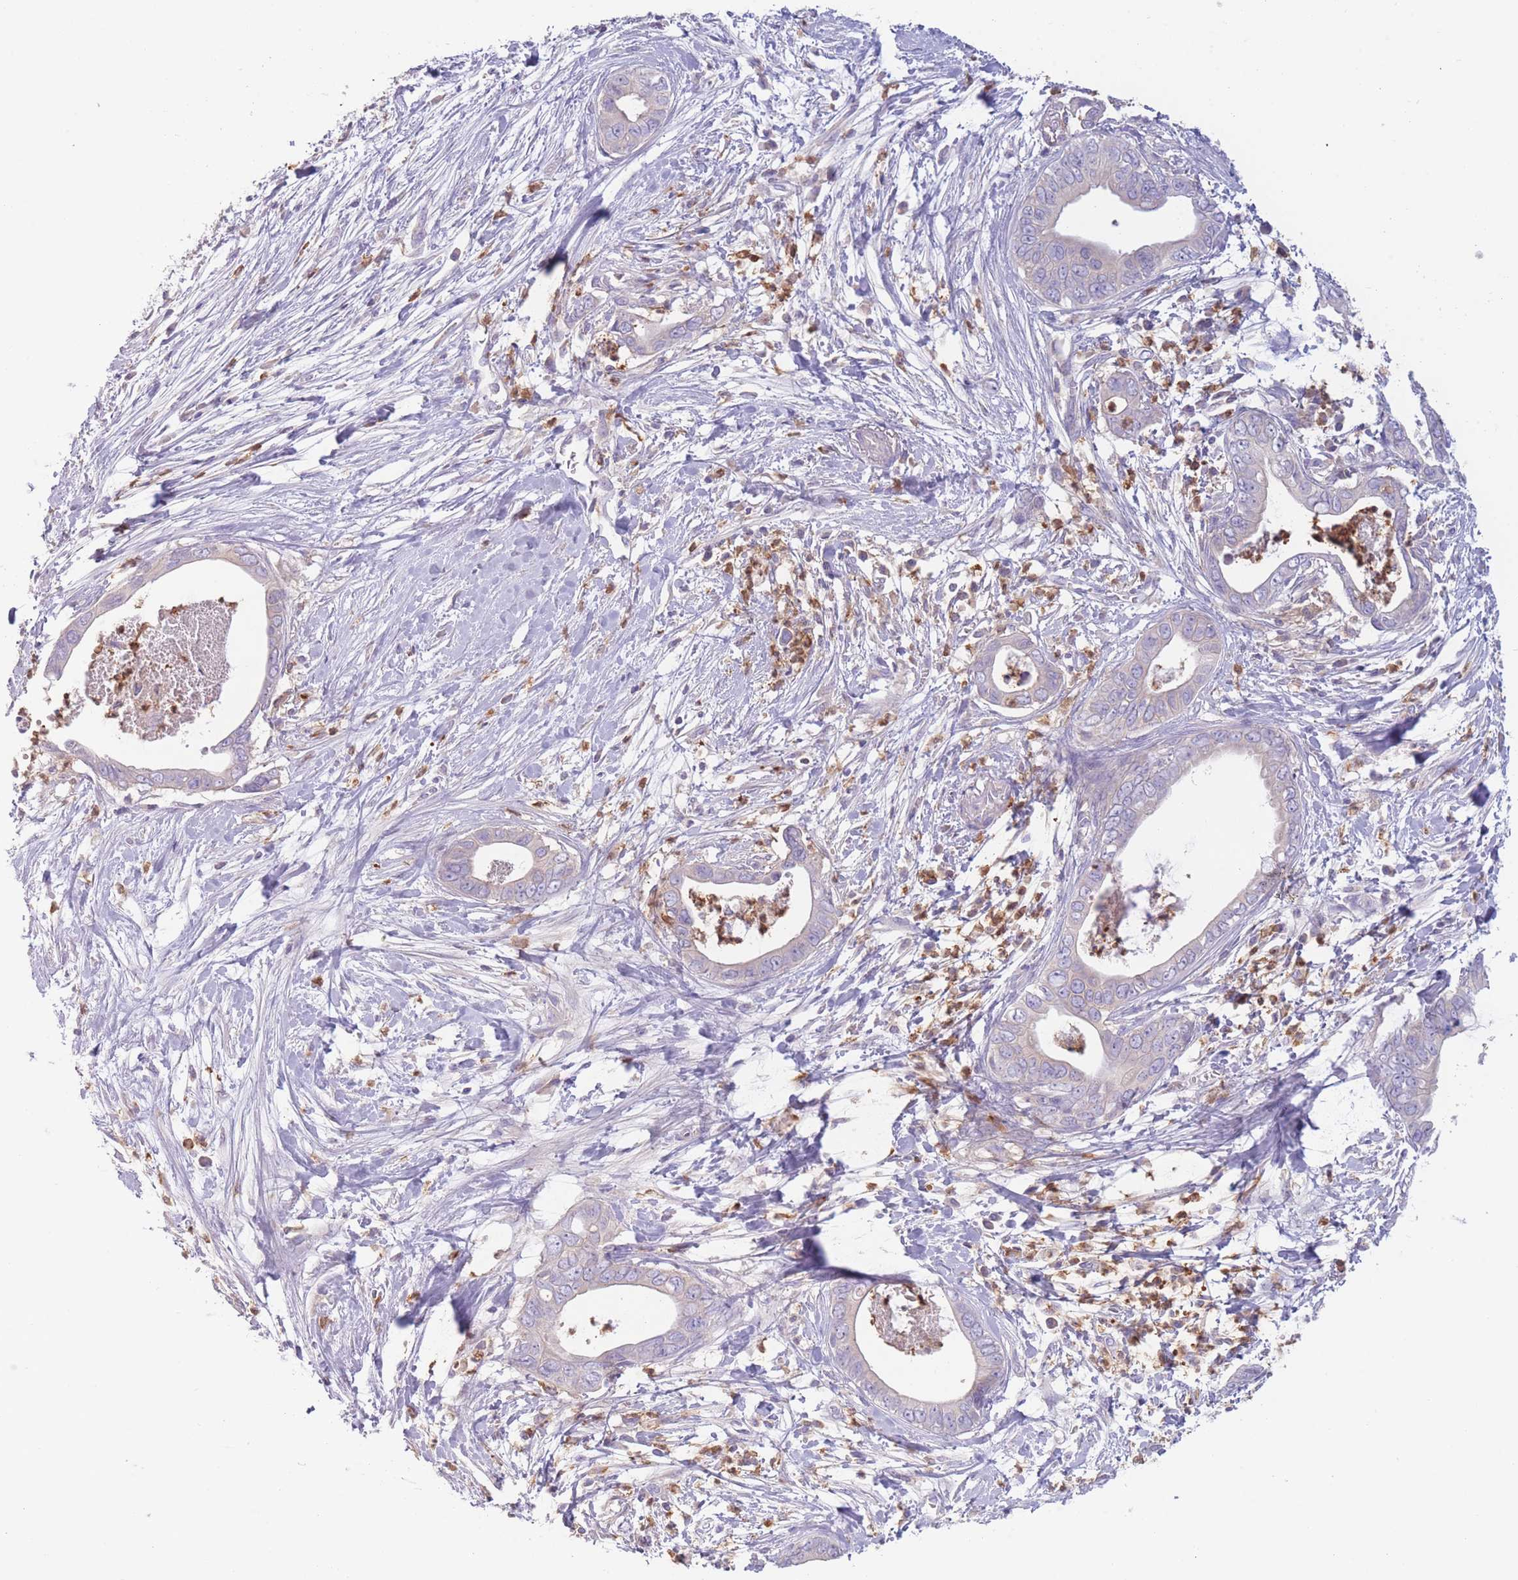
{"staining": {"intensity": "negative", "quantity": "none", "location": "none"}, "tissue": "pancreatic cancer", "cell_type": "Tumor cells", "image_type": "cancer", "snomed": [{"axis": "morphology", "description": "Adenocarcinoma, NOS"}, {"axis": "topography", "description": "Pancreas"}], "caption": "Immunohistochemistry (IHC) of human pancreatic cancer (adenocarcinoma) reveals no staining in tumor cells. Nuclei are stained in blue.", "gene": "ST3GAL4", "patient": {"sex": "male", "age": 75}}